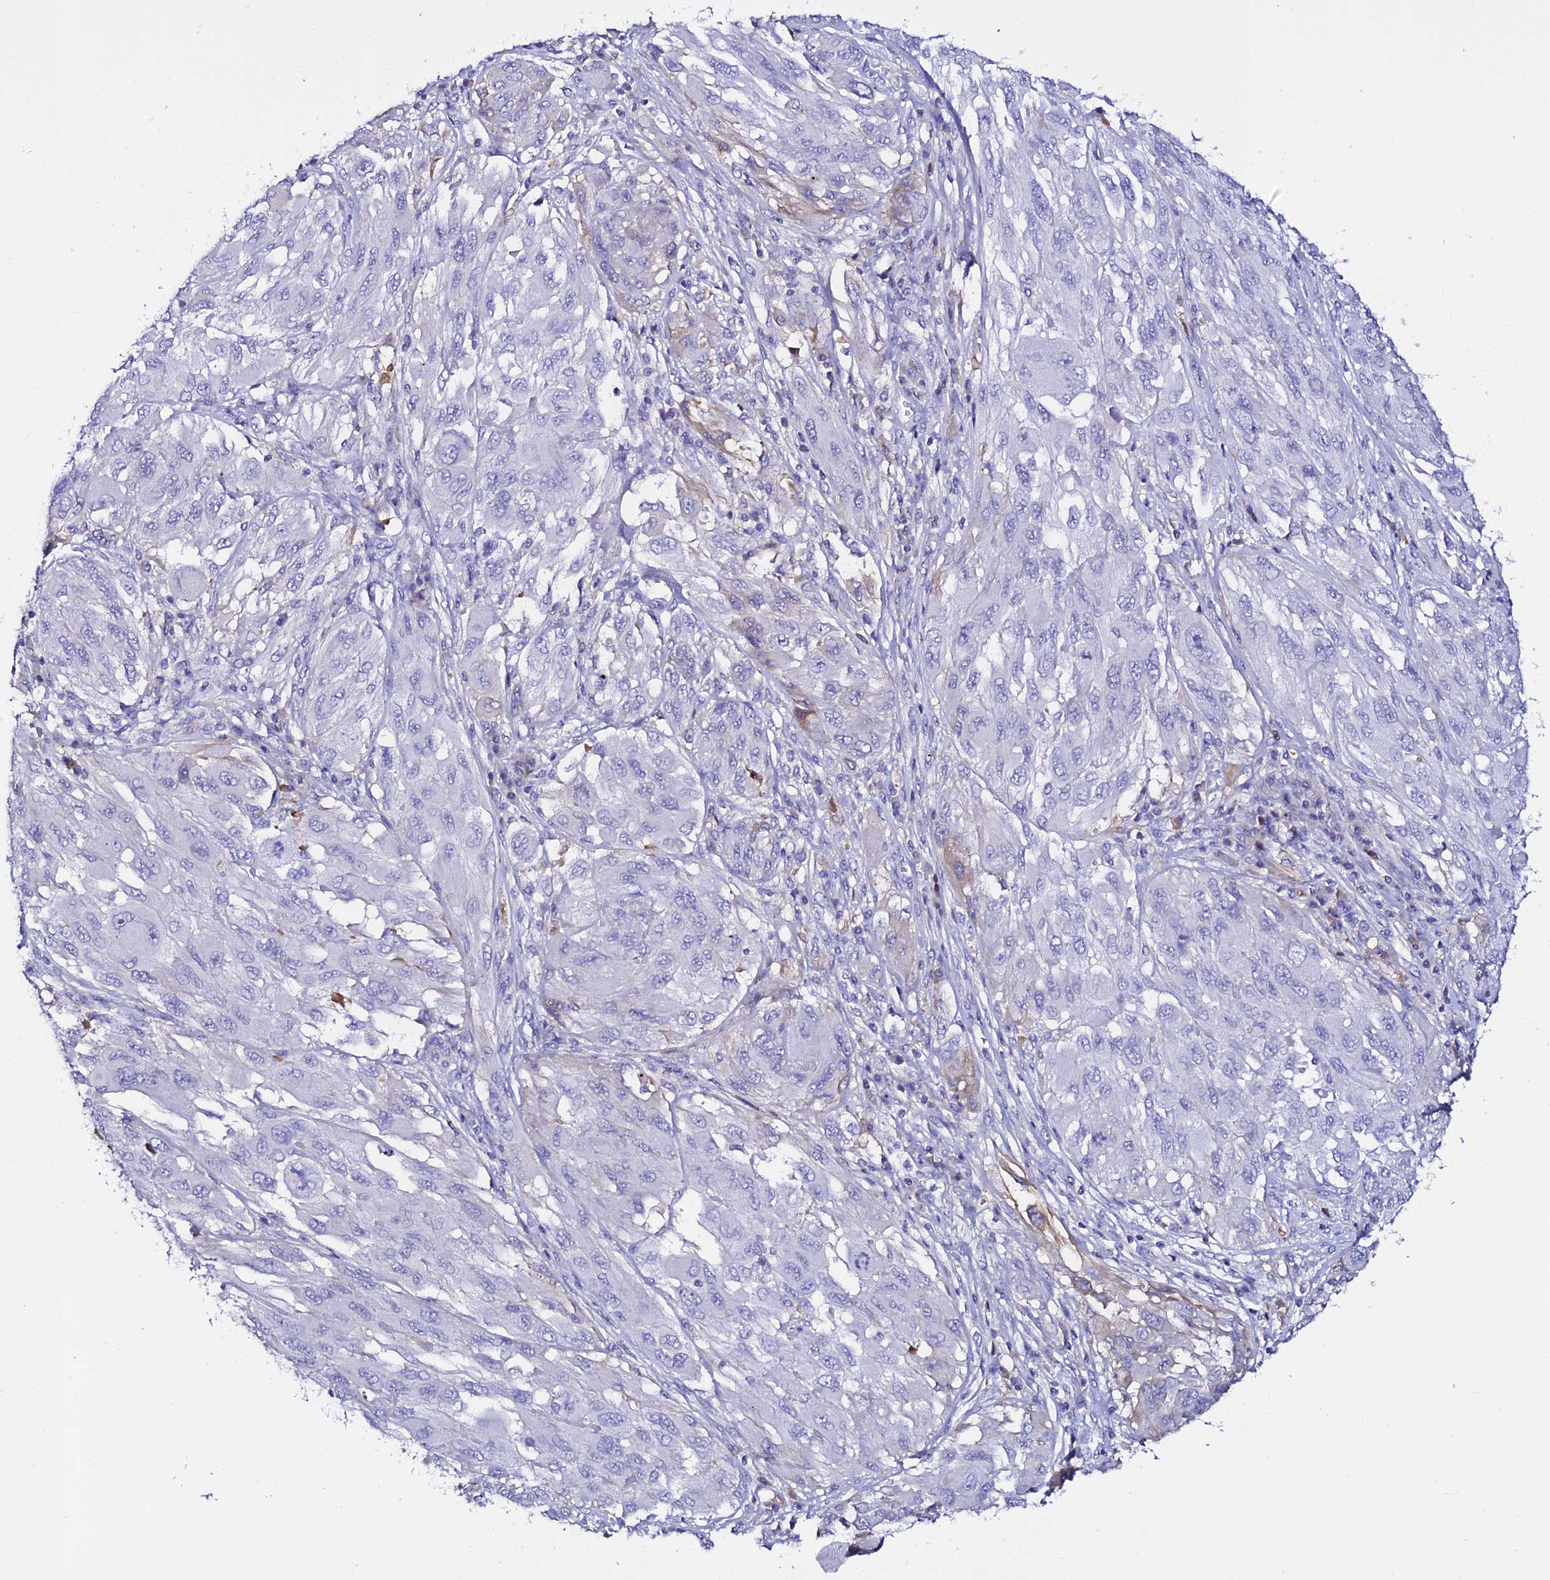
{"staining": {"intensity": "negative", "quantity": "none", "location": "none"}, "tissue": "melanoma", "cell_type": "Tumor cells", "image_type": "cancer", "snomed": [{"axis": "morphology", "description": "Malignant melanoma, NOS"}, {"axis": "topography", "description": "Skin"}], "caption": "The image displays no significant positivity in tumor cells of melanoma. The staining was performed using DAB (3,3'-diaminobenzidine) to visualize the protein expression in brown, while the nuclei were stained in blue with hematoxylin (Magnification: 20x).", "gene": "DEFB132", "patient": {"sex": "female", "age": 91}}